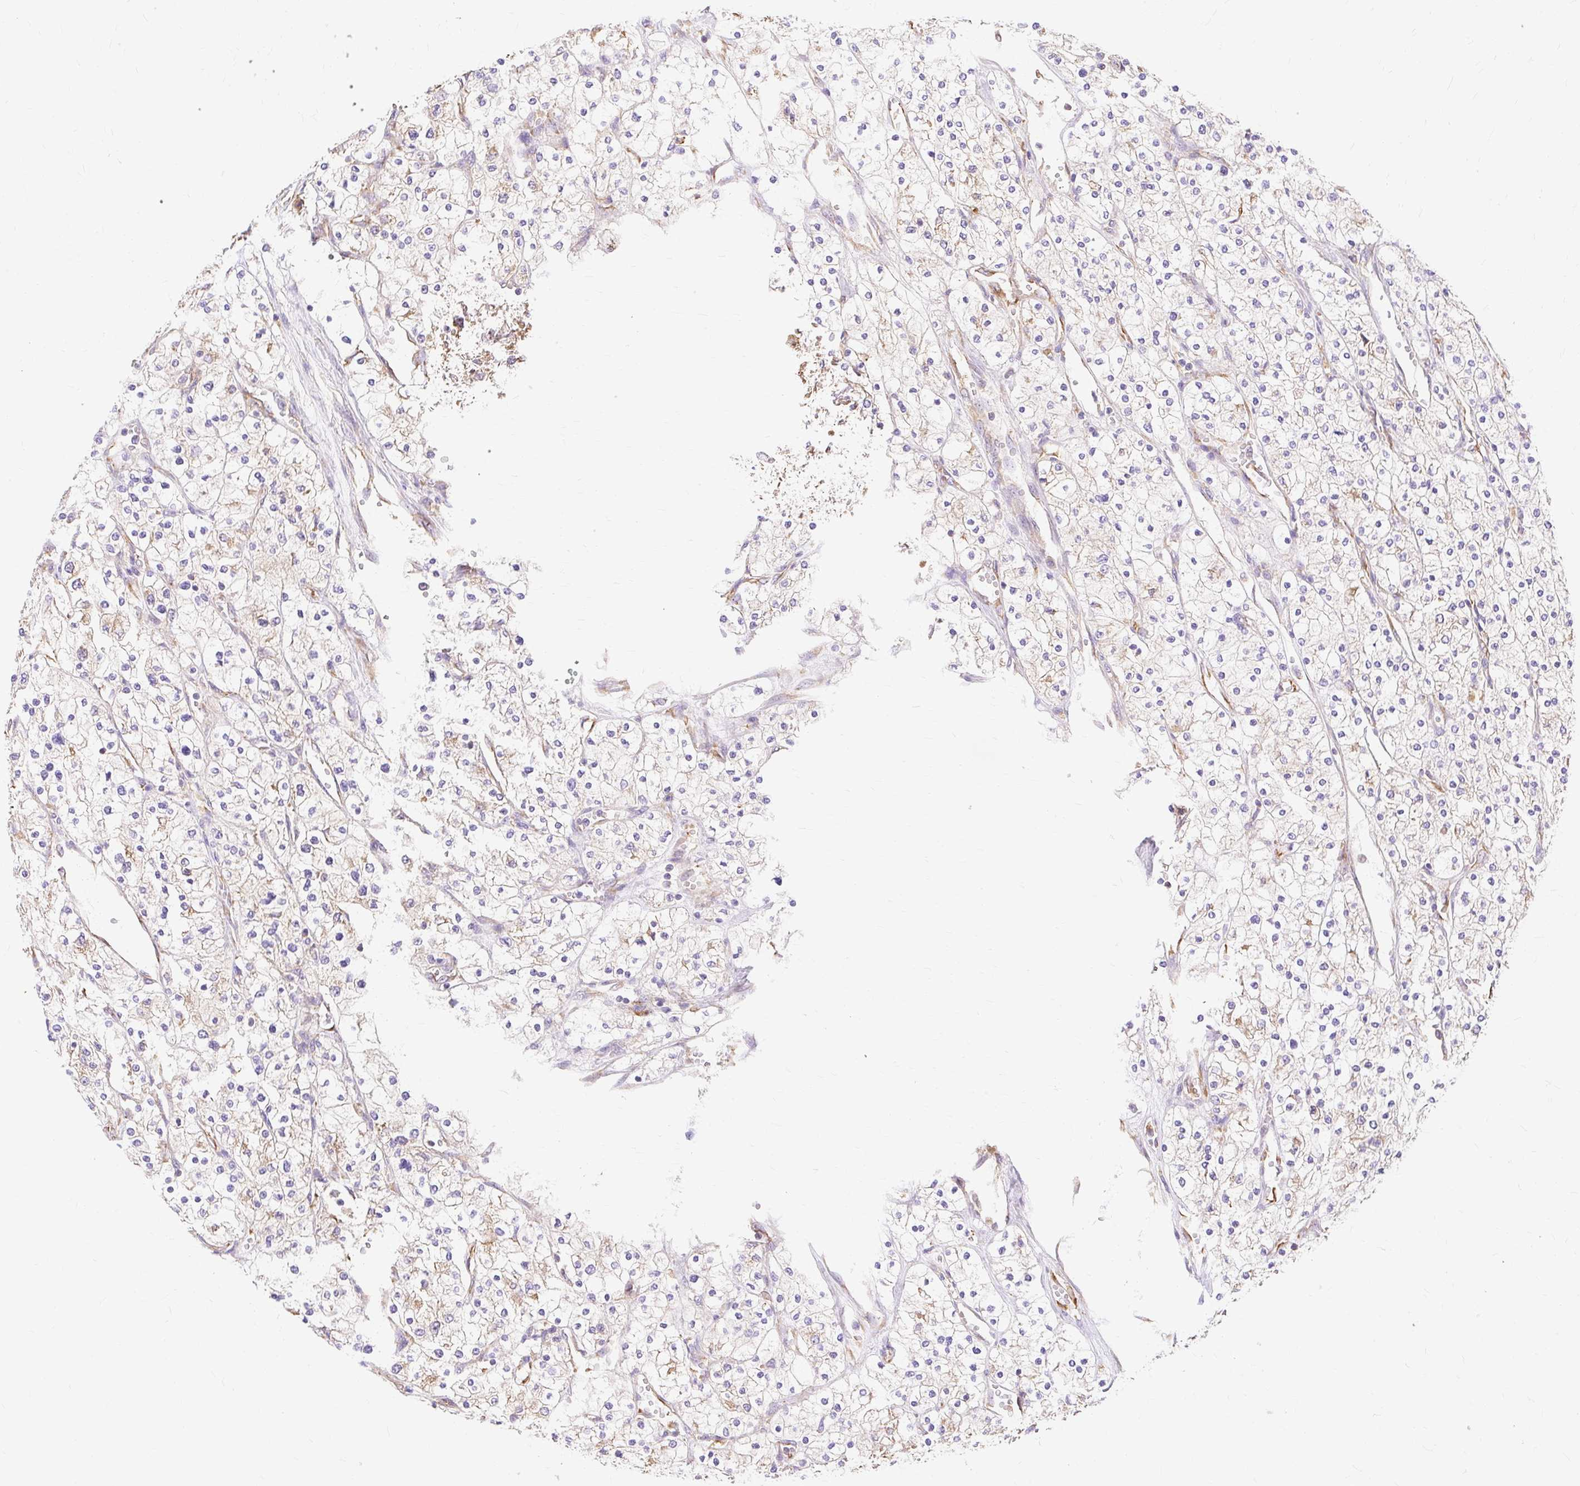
{"staining": {"intensity": "weak", "quantity": "25%-75%", "location": "cytoplasmic/membranous"}, "tissue": "renal cancer", "cell_type": "Tumor cells", "image_type": "cancer", "snomed": [{"axis": "morphology", "description": "Adenocarcinoma, NOS"}, {"axis": "topography", "description": "Kidney"}], "caption": "Renal adenocarcinoma stained for a protein (brown) reveals weak cytoplasmic/membranous positive expression in about 25%-75% of tumor cells.", "gene": "RPS17", "patient": {"sex": "male", "age": 80}}